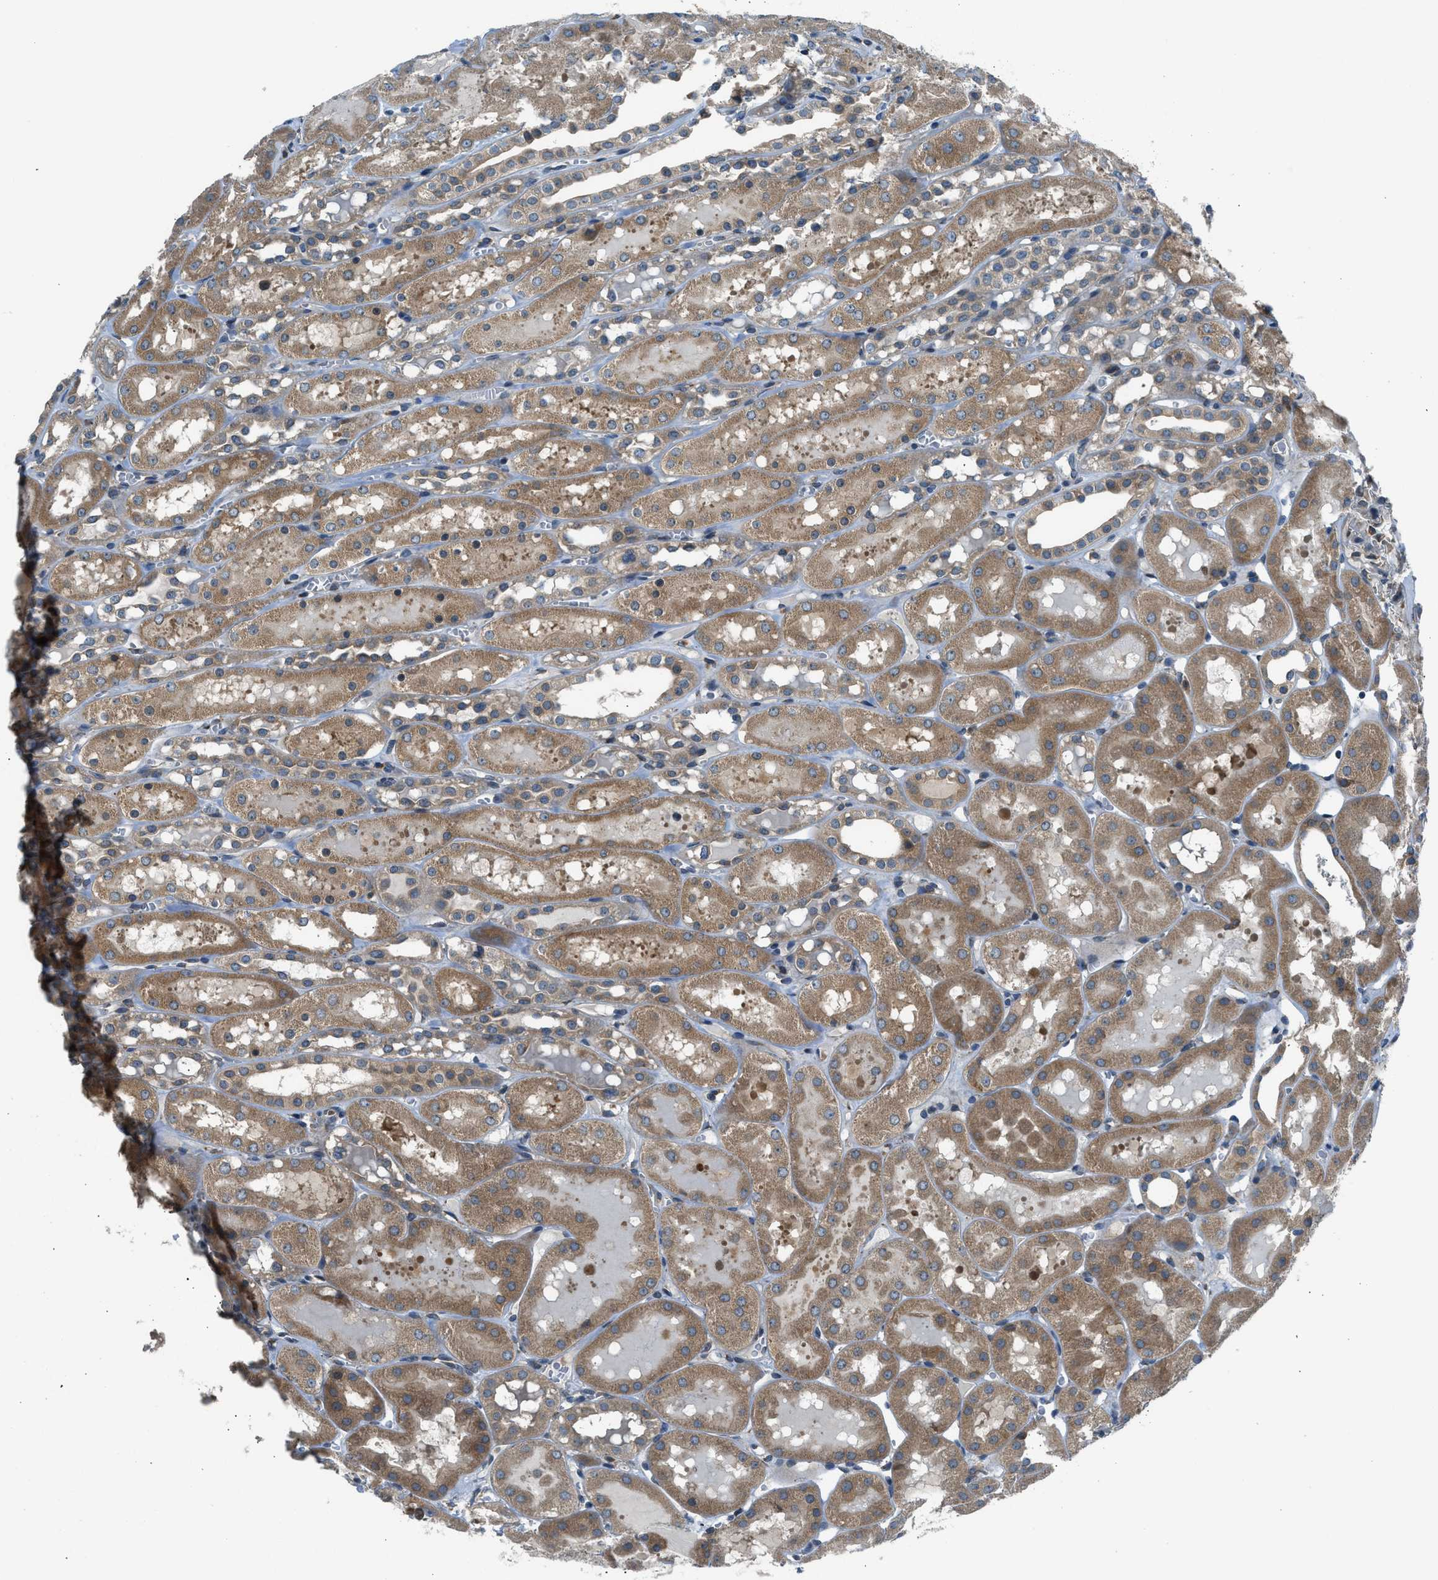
{"staining": {"intensity": "weak", "quantity": "25%-75%", "location": "cytoplasmic/membranous"}, "tissue": "kidney", "cell_type": "Cells in glomeruli", "image_type": "normal", "snomed": [{"axis": "morphology", "description": "Normal tissue, NOS"}, {"axis": "topography", "description": "Kidney"}, {"axis": "topography", "description": "Urinary bladder"}], "caption": "Immunohistochemistry (DAB) staining of normal kidney displays weak cytoplasmic/membranous protein expression in about 25%-75% of cells in glomeruli. (Stains: DAB (3,3'-diaminobenzidine) in brown, nuclei in blue, Microscopy: brightfield microscopy at high magnification).", "gene": "EDARADD", "patient": {"sex": "male", "age": 16}}